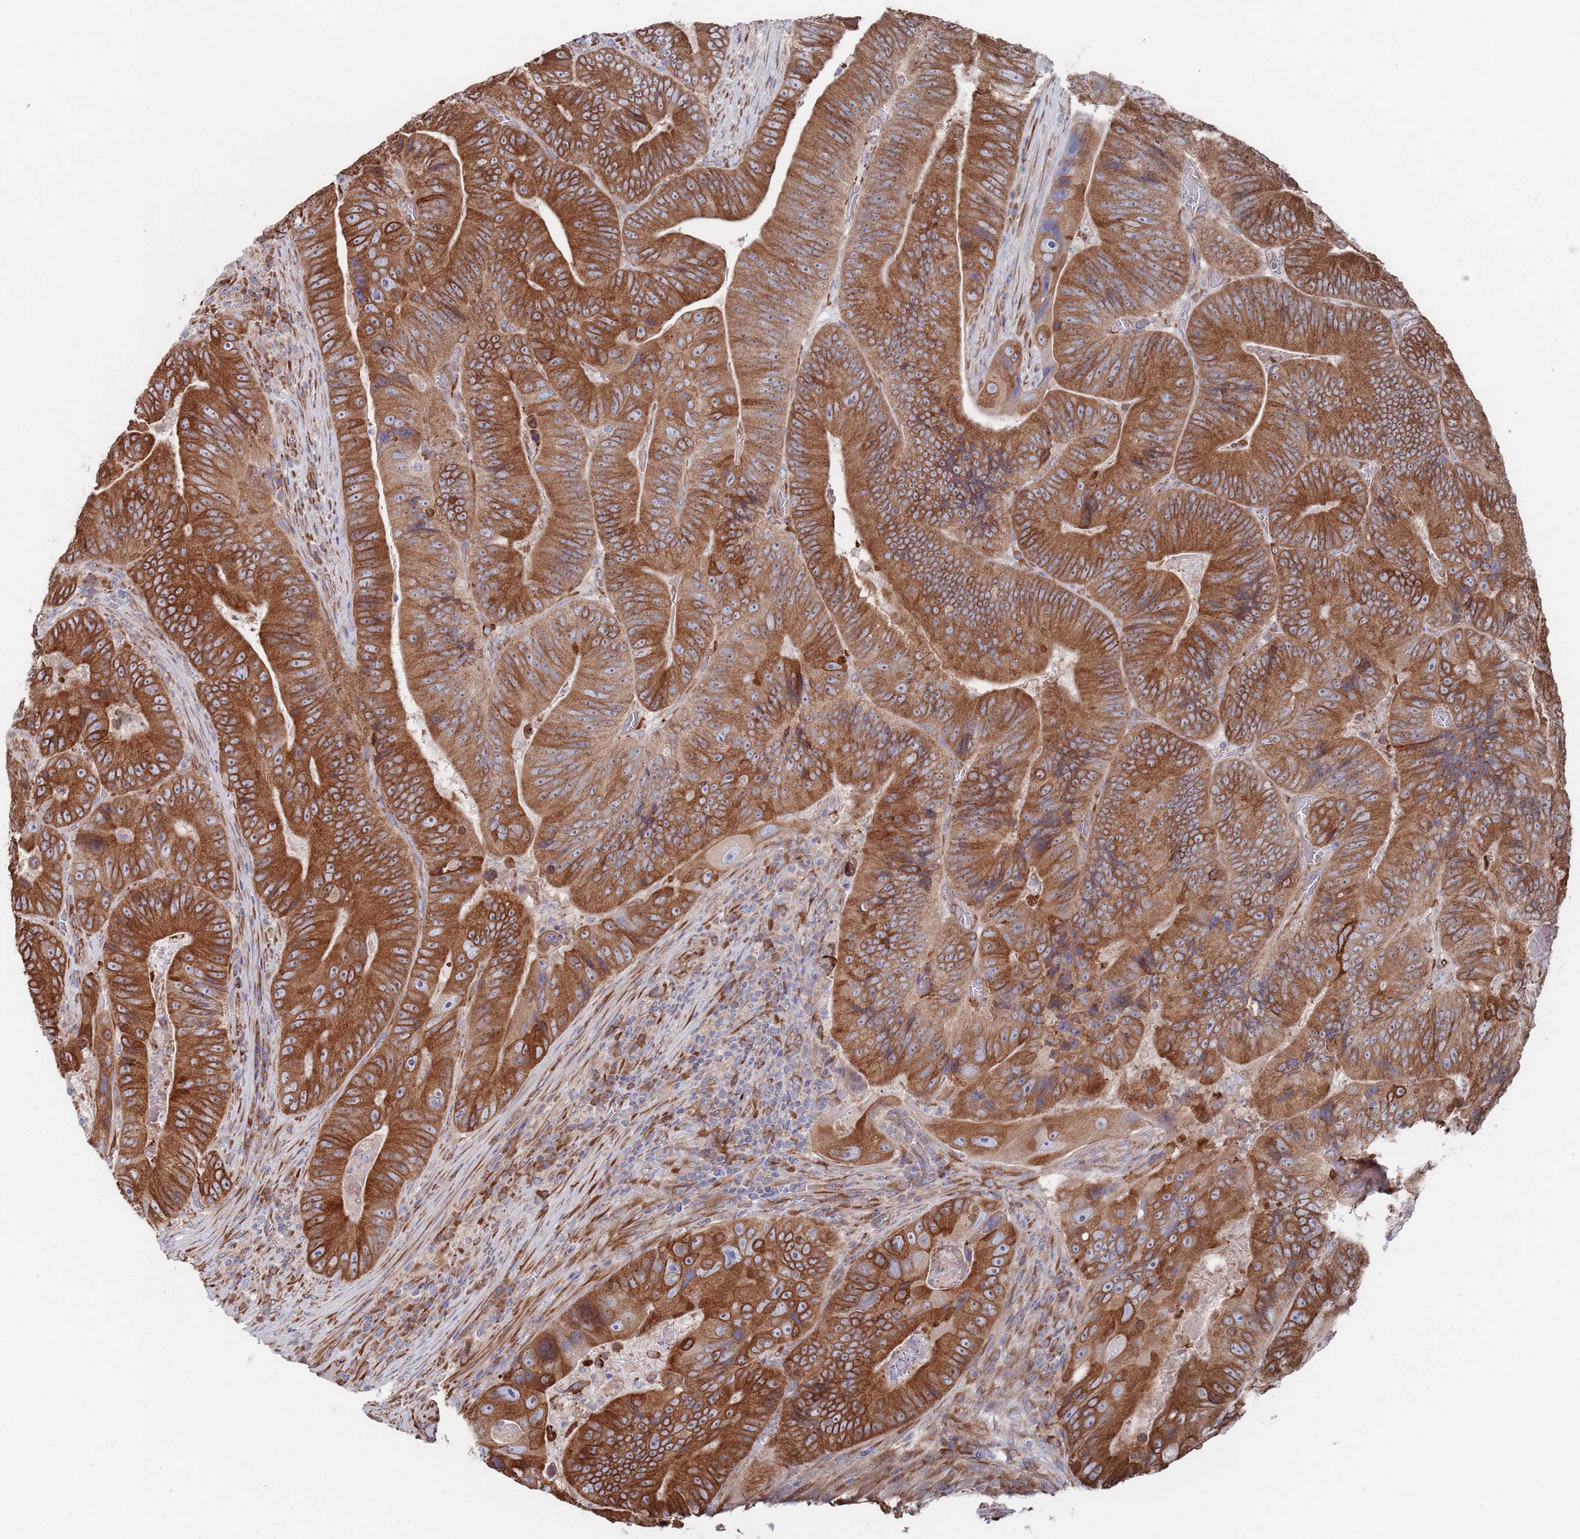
{"staining": {"intensity": "strong", "quantity": ">75%", "location": "cytoplasmic/membranous"}, "tissue": "colorectal cancer", "cell_type": "Tumor cells", "image_type": "cancer", "snomed": [{"axis": "morphology", "description": "Adenocarcinoma, NOS"}, {"axis": "topography", "description": "Colon"}], "caption": "This is a photomicrograph of immunohistochemistry staining of colorectal adenocarcinoma, which shows strong staining in the cytoplasmic/membranous of tumor cells.", "gene": "CCDC106", "patient": {"sex": "female", "age": 86}}